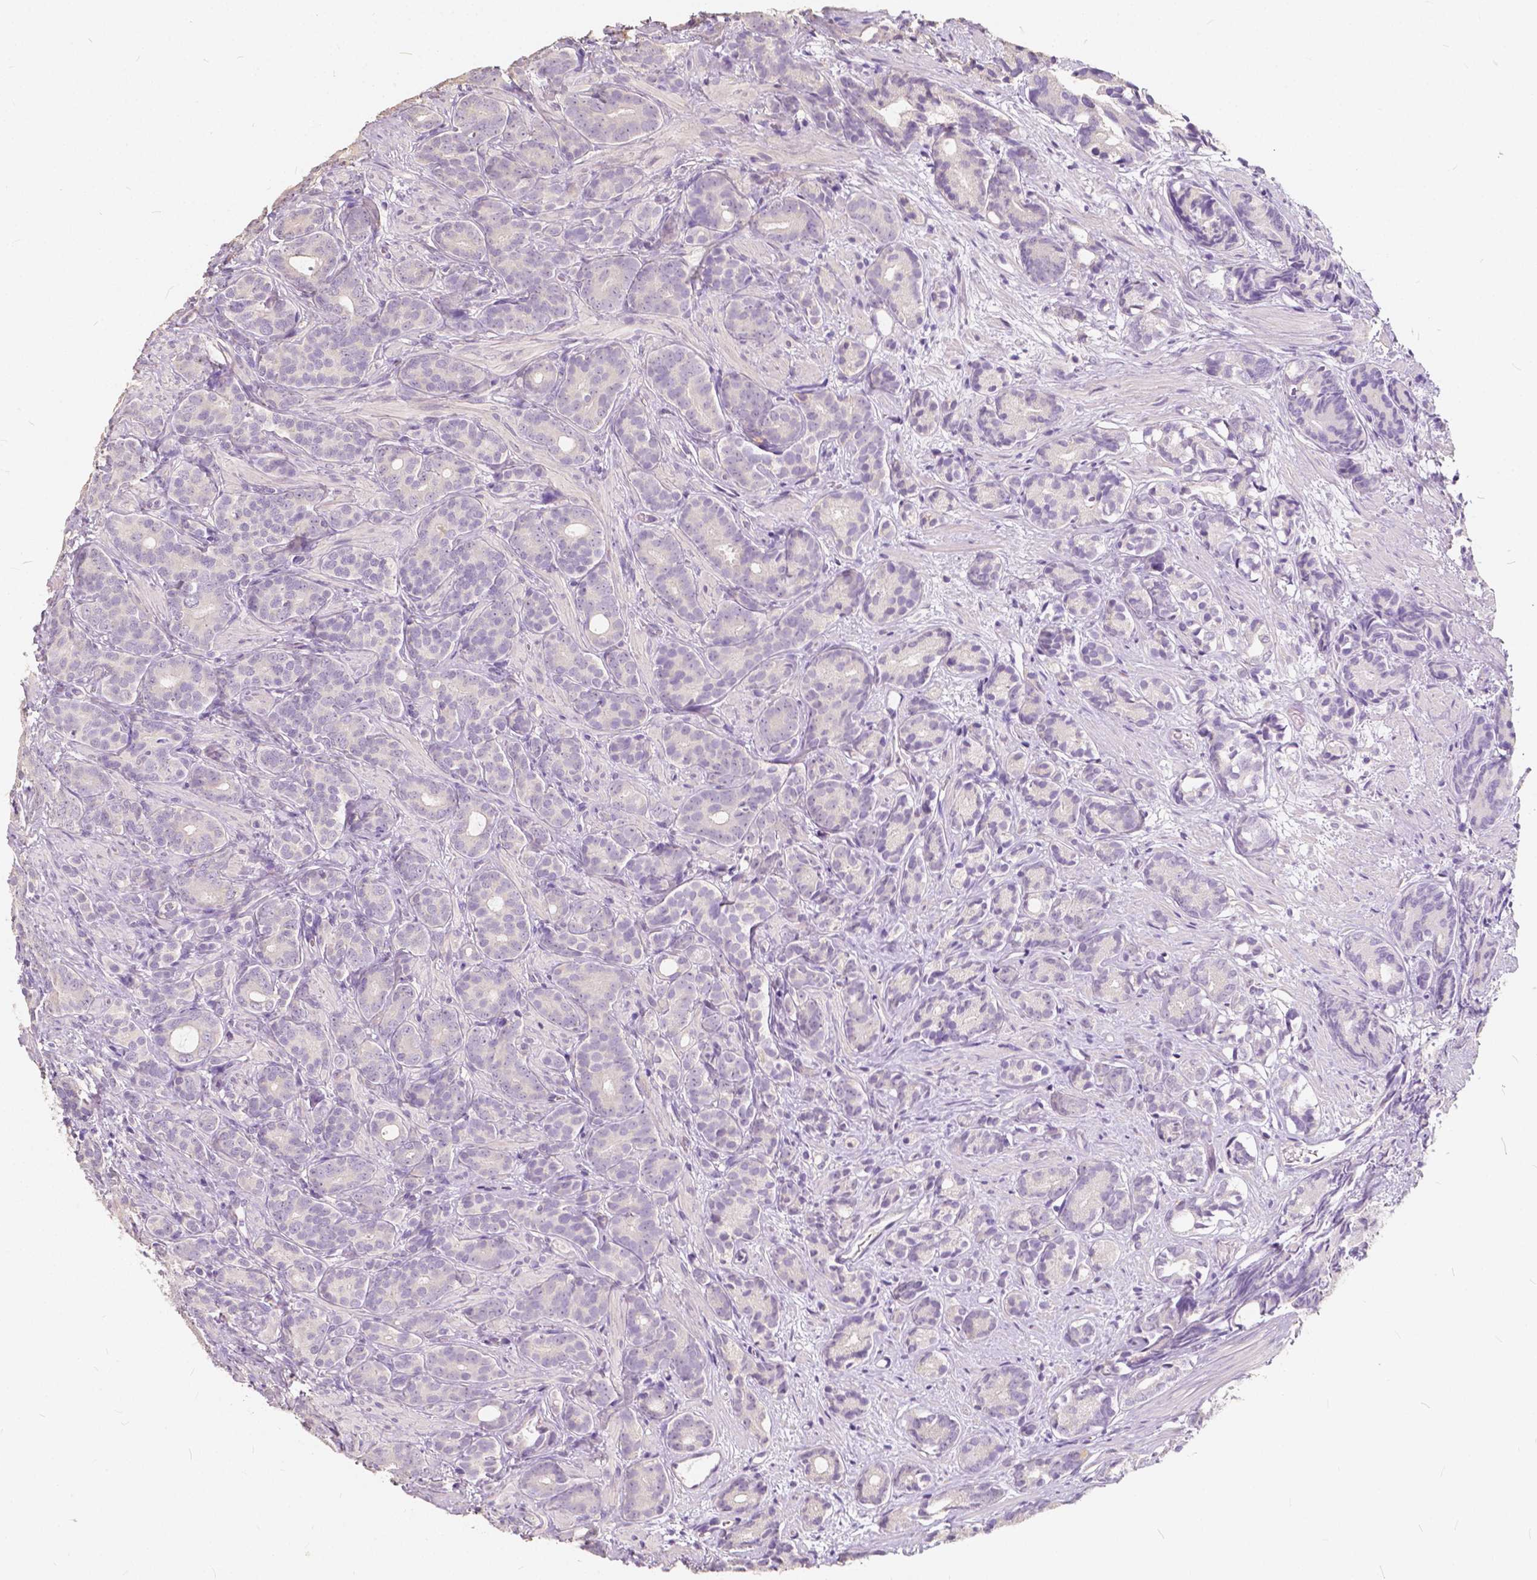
{"staining": {"intensity": "negative", "quantity": "none", "location": "none"}, "tissue": "prostate cancer", "cell_type": "Tumor cells", "image_type": "cancer", "snomed": [{"axis": "morphology", "description": "Adenocarcinoma, High grade"}, {"axis": "topography", "description": "Prostate"}], "caption": "The micrograph exhibits no significant staining in tumor cells of prostate high-grade adenocarcinoma.", "gene": "SLC7A8", "patient": {"sex": "male", "age": 84}}